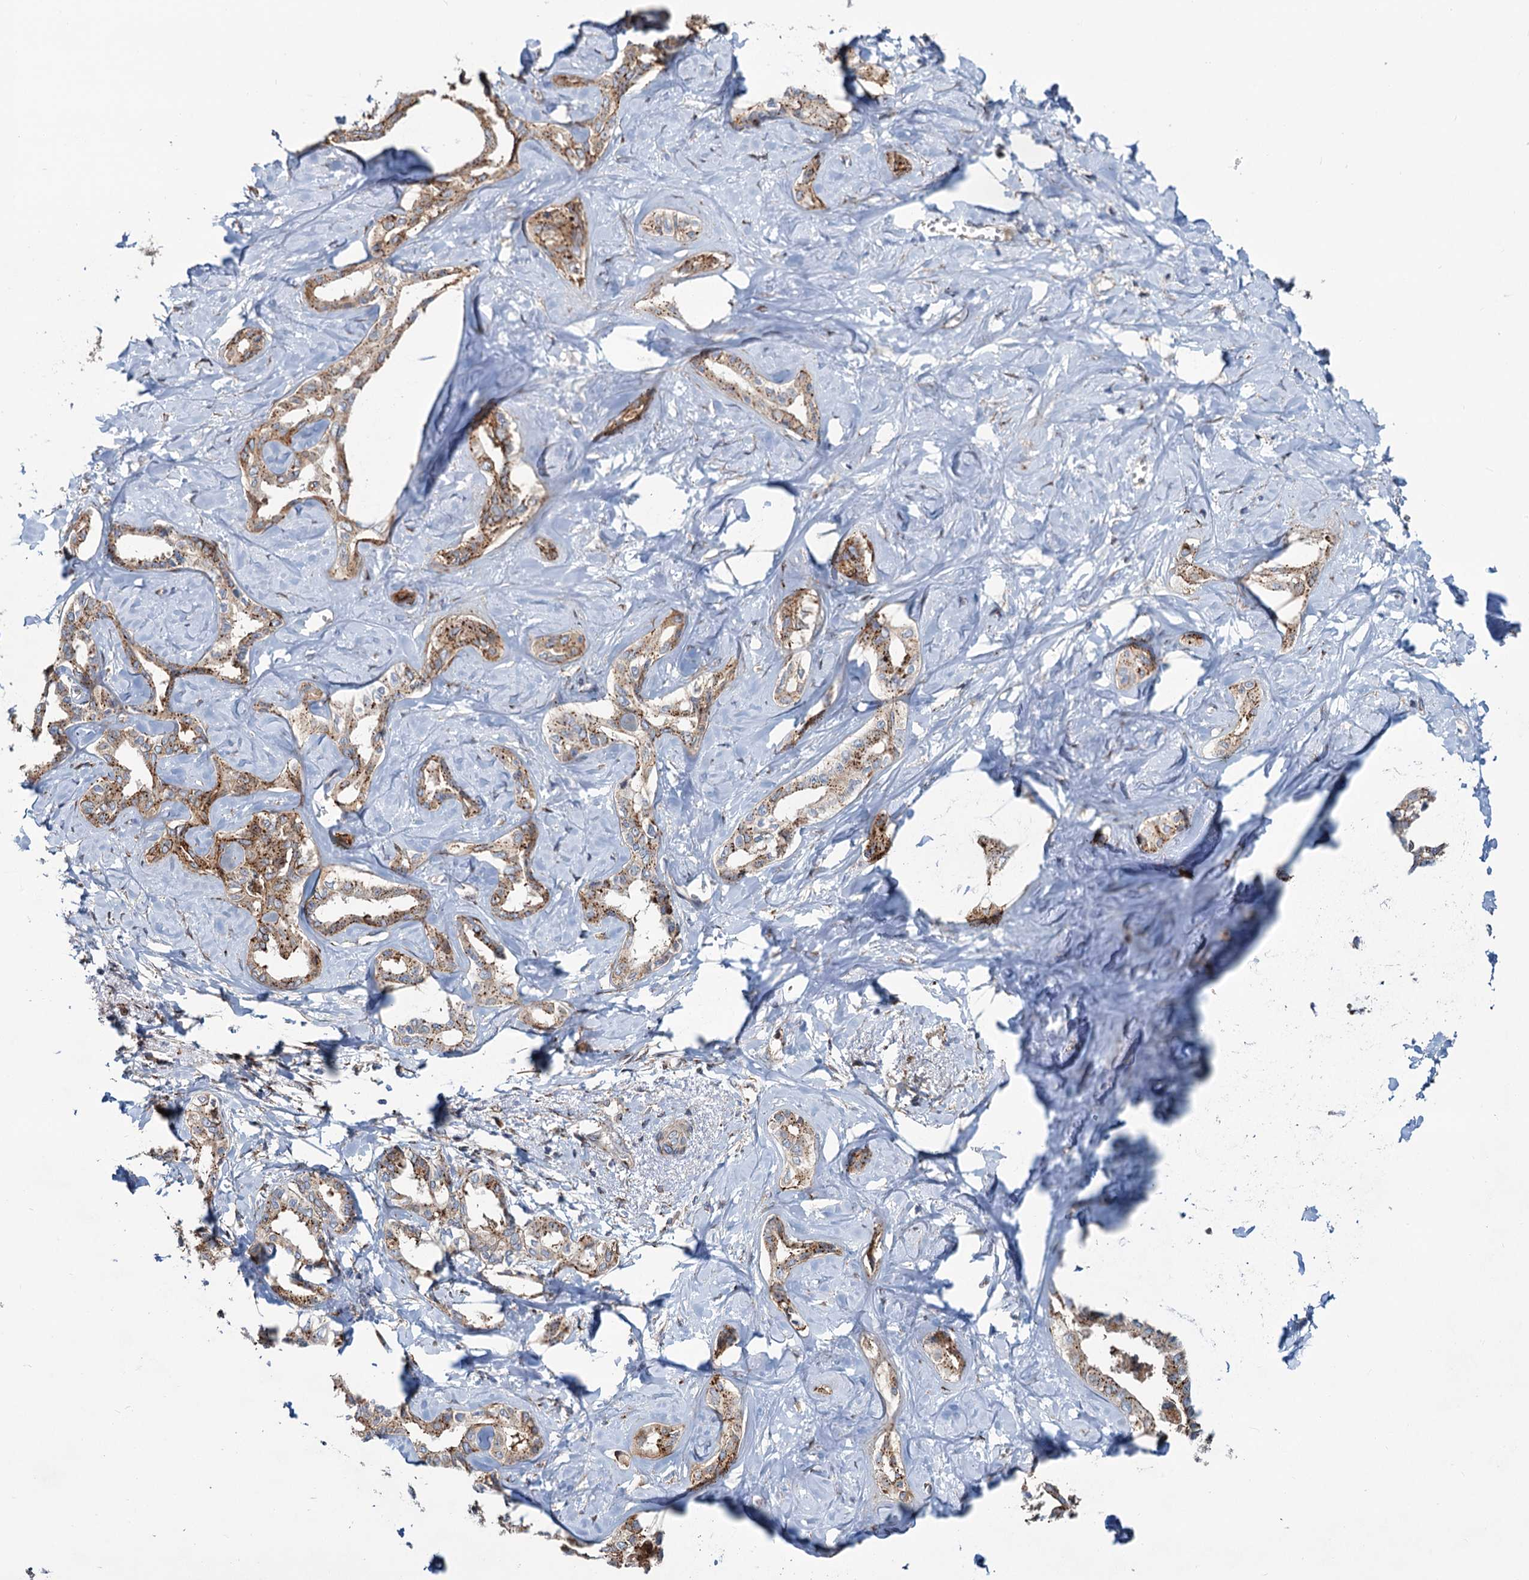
{"staining": {"intensity": "moderate", "quantity": ">75%", "location": "cytoplasmic/membranous"}, "tissue": "liver cancer", "cell_type": "Tumor cells", "image_type": "cancer", "snomed": [{"axis": "morphology", "description": "Cholangiocarcinoma"}, {"axis": "topography", "description": "Liver"}], "caption": "The photomicrograph exhibits a brown stain indicating the presence of a protein in the cytoplasmic/membranous of tumor cells in liver cancer (cholangiocarcinoma). (Stains: DAB (3,3'-diaminobenzidine) in brown, nuclei in blue, Microscopy: brightfield microscopy at high magnification).", "gene": "PSEN1", "patient": {"sex": "female", "age": 77}}